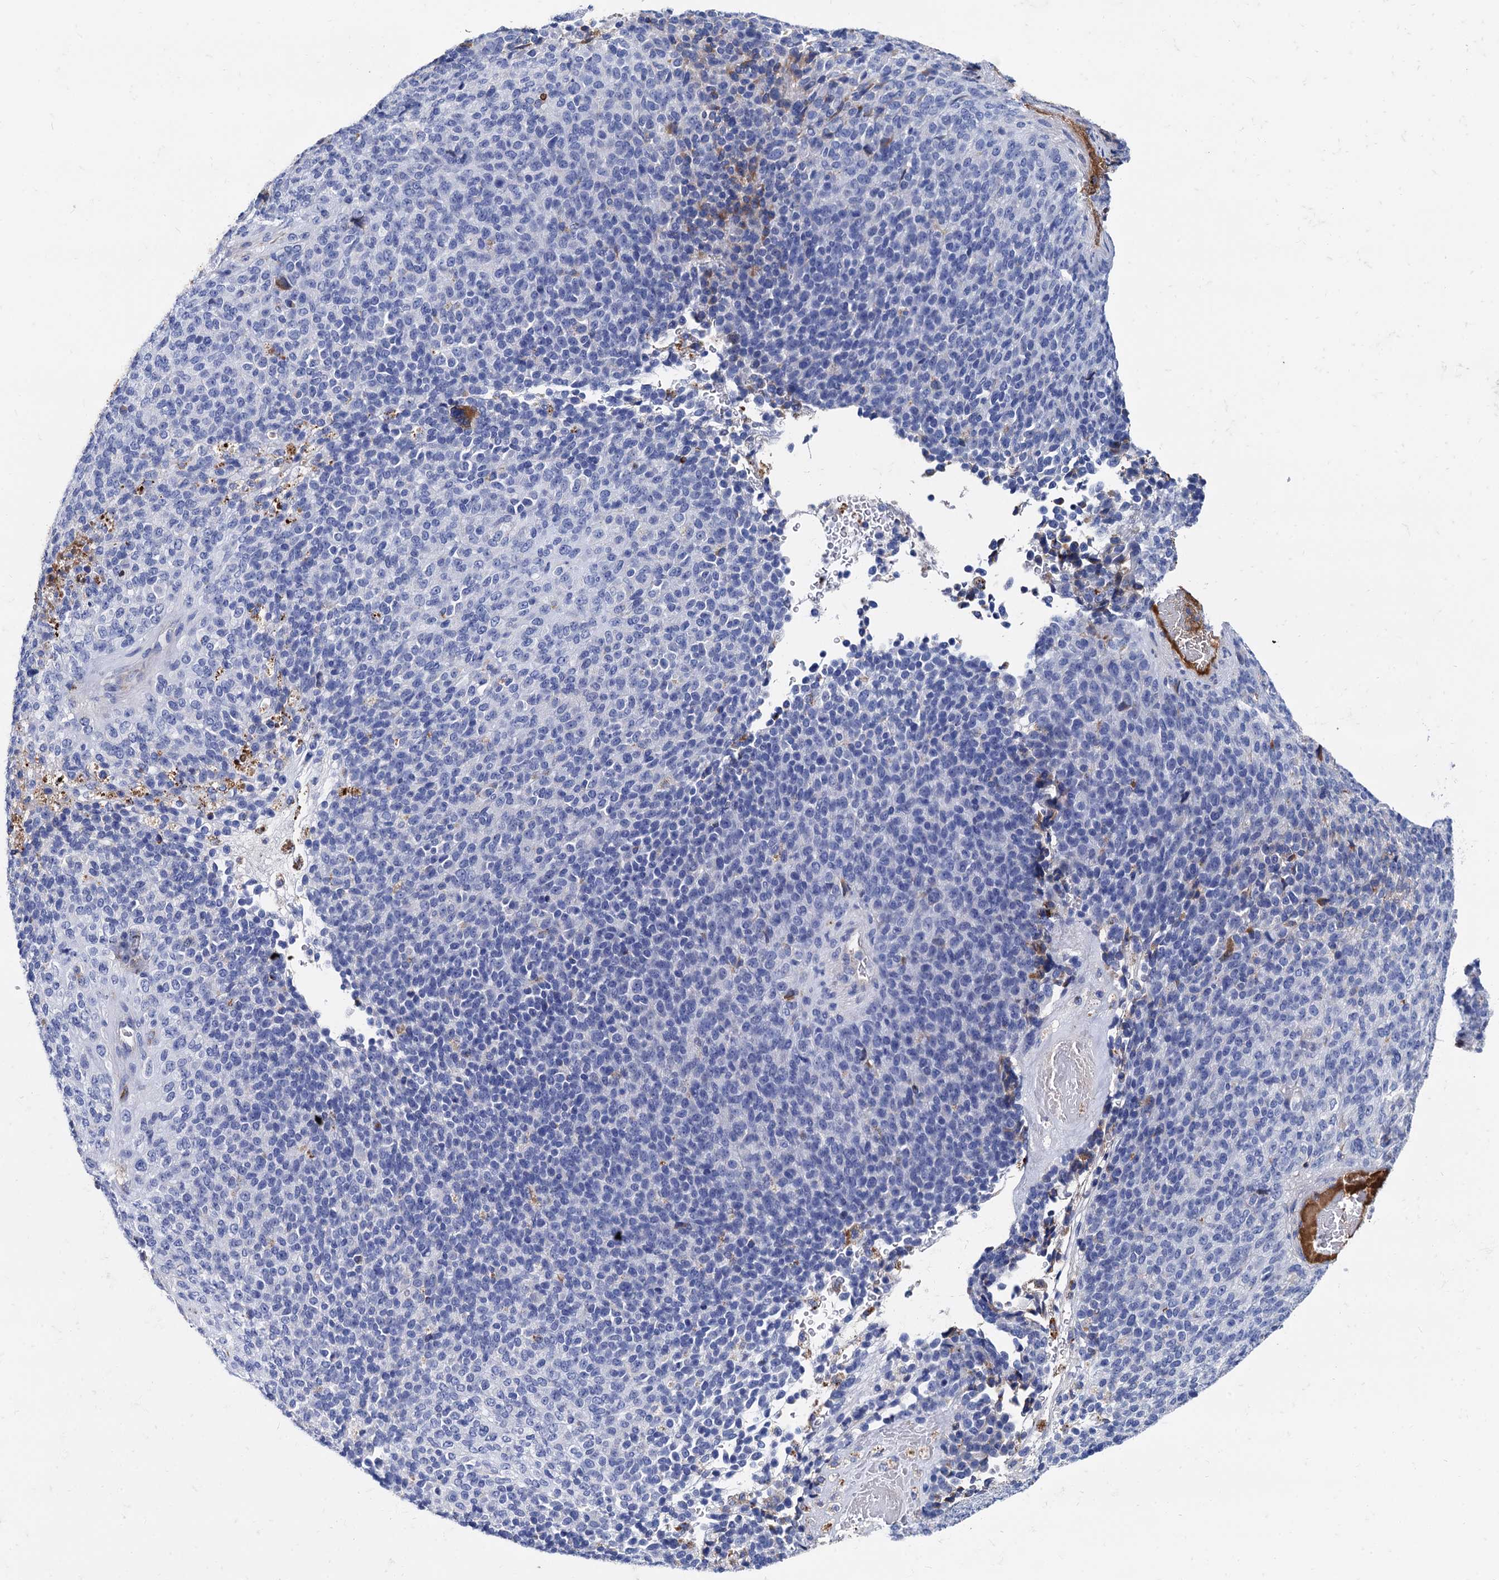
{"staining": {"intensity": "negative", "quantity": "none", "location": "none"}, "tissue": "melanoma", "cell_type": "Tumor cells", "image_type": "cancer", "snomed": [{"axis": "morphology", "description": "Malignant melanoma, Metastatic site"}, {"axis": "topography", "description": "Brain"}], "caption": "Melanoma was stained to show a protein in brown. There is no significant staining in tumor cells.", "gene": "APOD", "patient": {"sex": "female", "age": 56}}